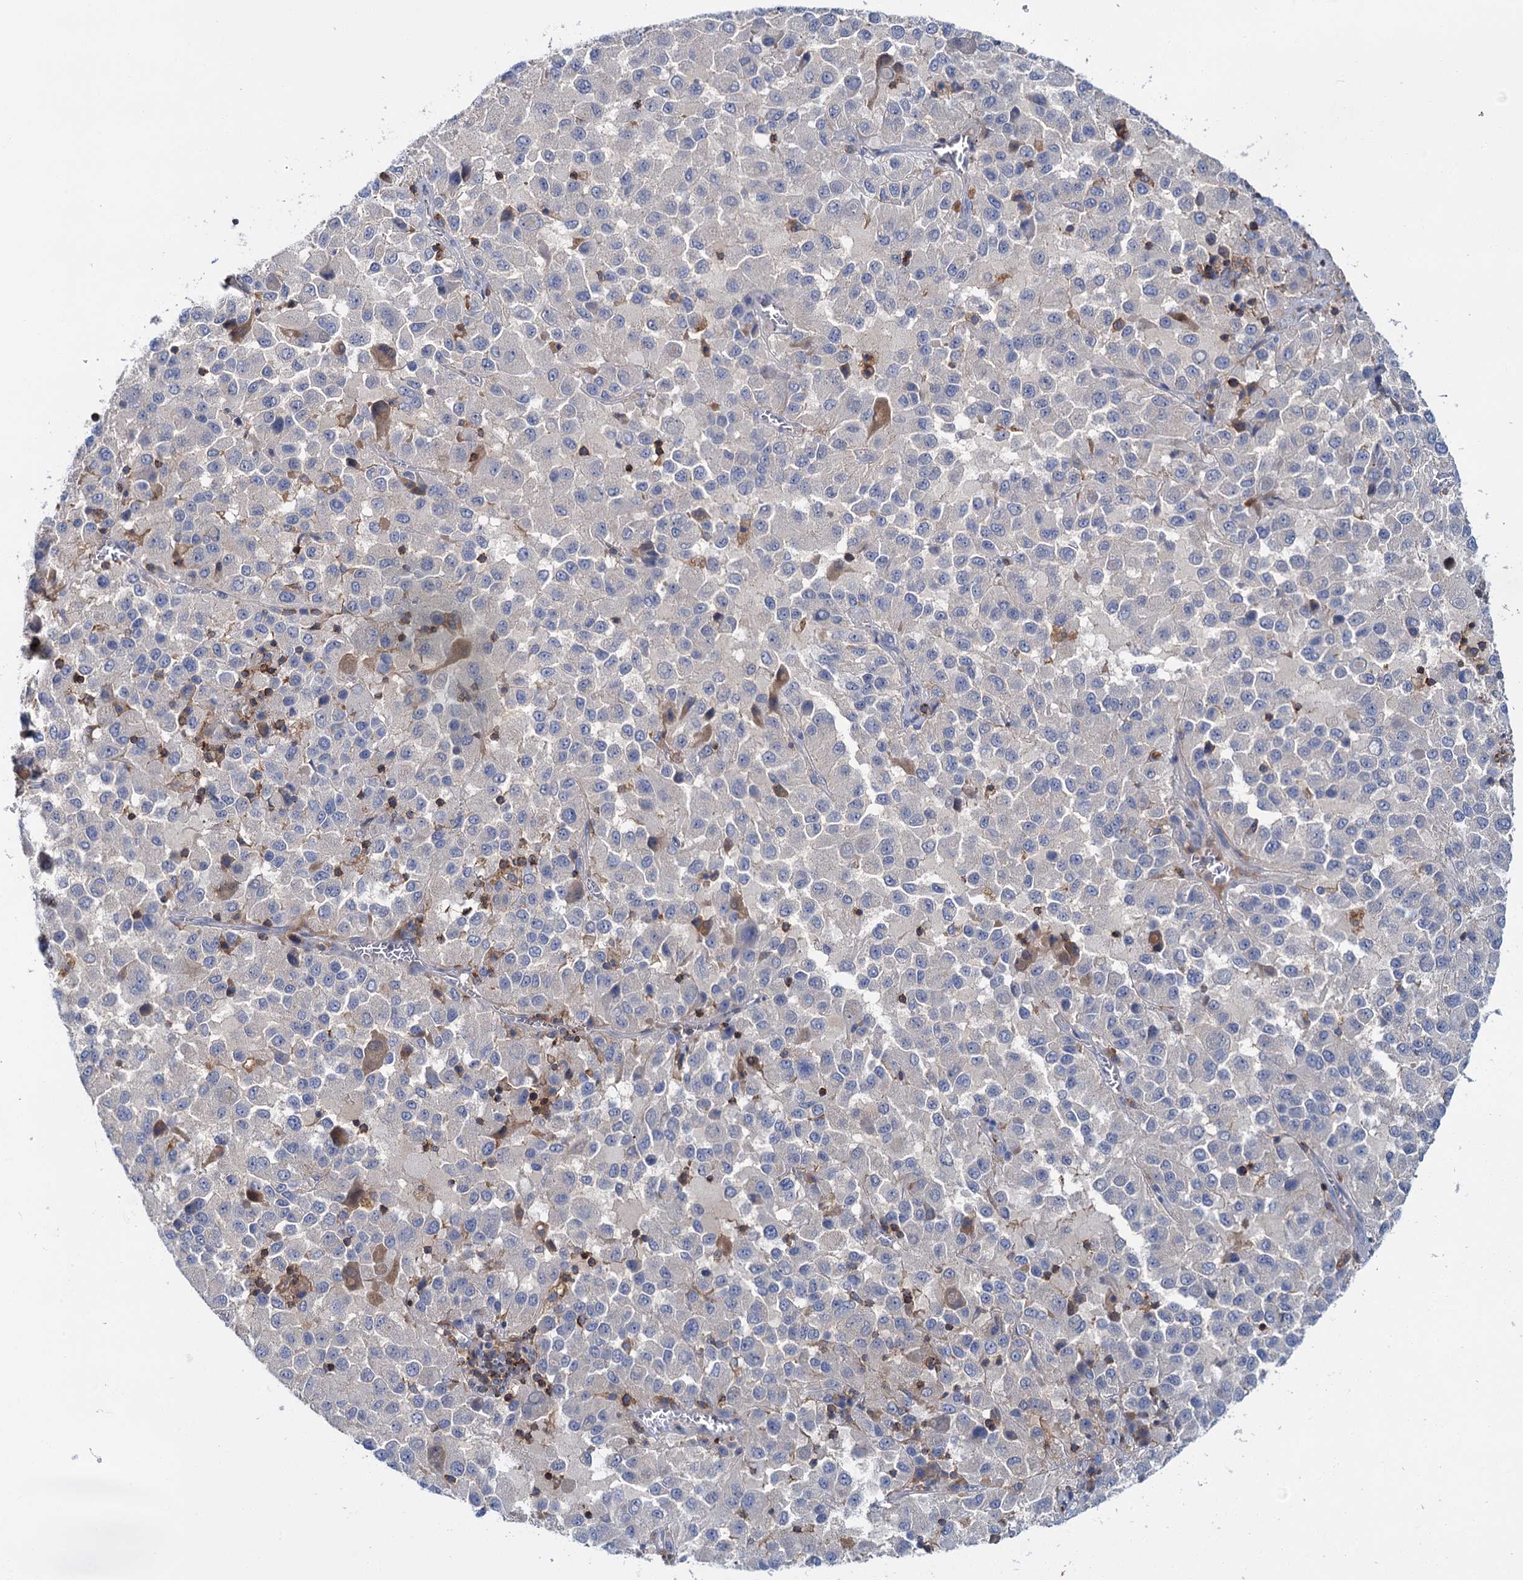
{"staining": {"intensity": "negative", "quantity": "none", "location": "none"}, "tissue": "melanoma", "cell_type": "Tumor cells", "image_type": "cancer", "snomed": [{"axis": "morphology", "description": "Malignant melanoma, Metastatic site"}, {"axis": "topography", "description": "Lung"}], "caption": "High power microscopy histopathology image of an immunohistochemistry (IHC) histopathology image of malignant melanoma (metastatic site), revealing no significant positivity in tumor cells.", "gene": "FGFR2", "patient": {"sex": "male", "age": 64}}